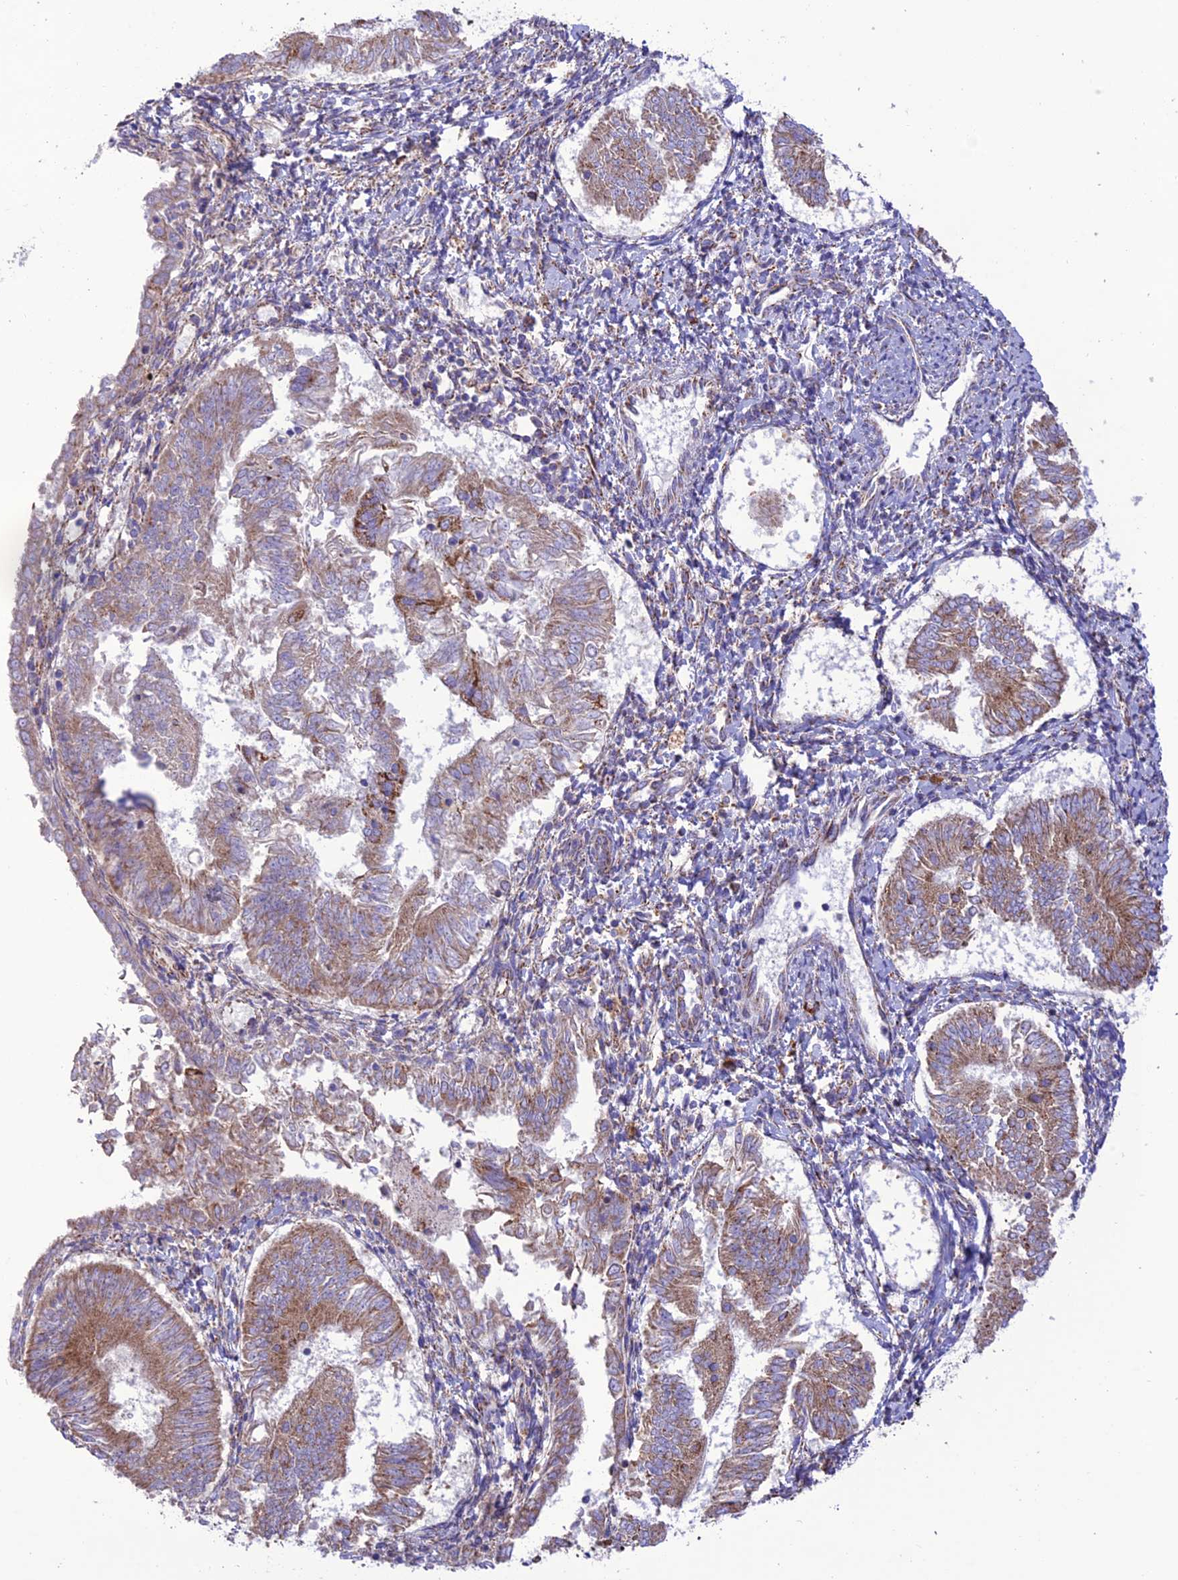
{"staining": {"intensity": "moderate", "quantity": ">75%", "location": "cytoplasmic/membranous"}, "tissue": "endometrial cancer", "cell_type": "Tumor cells", "image_type": "cancer", "snomed": [{"axis": "morphology", "description": "Adenocarcinoma, NOS"}, {"axis": "topography", "description": "Endometrium"}], "caption": "Moderate cytoplasmic/membranous protein expression is appreciated in approximately >75% of tumor cells in endometrial cancer.", "gene": "UAP1L1", "patient": {"sex": "female", "age": 58}}